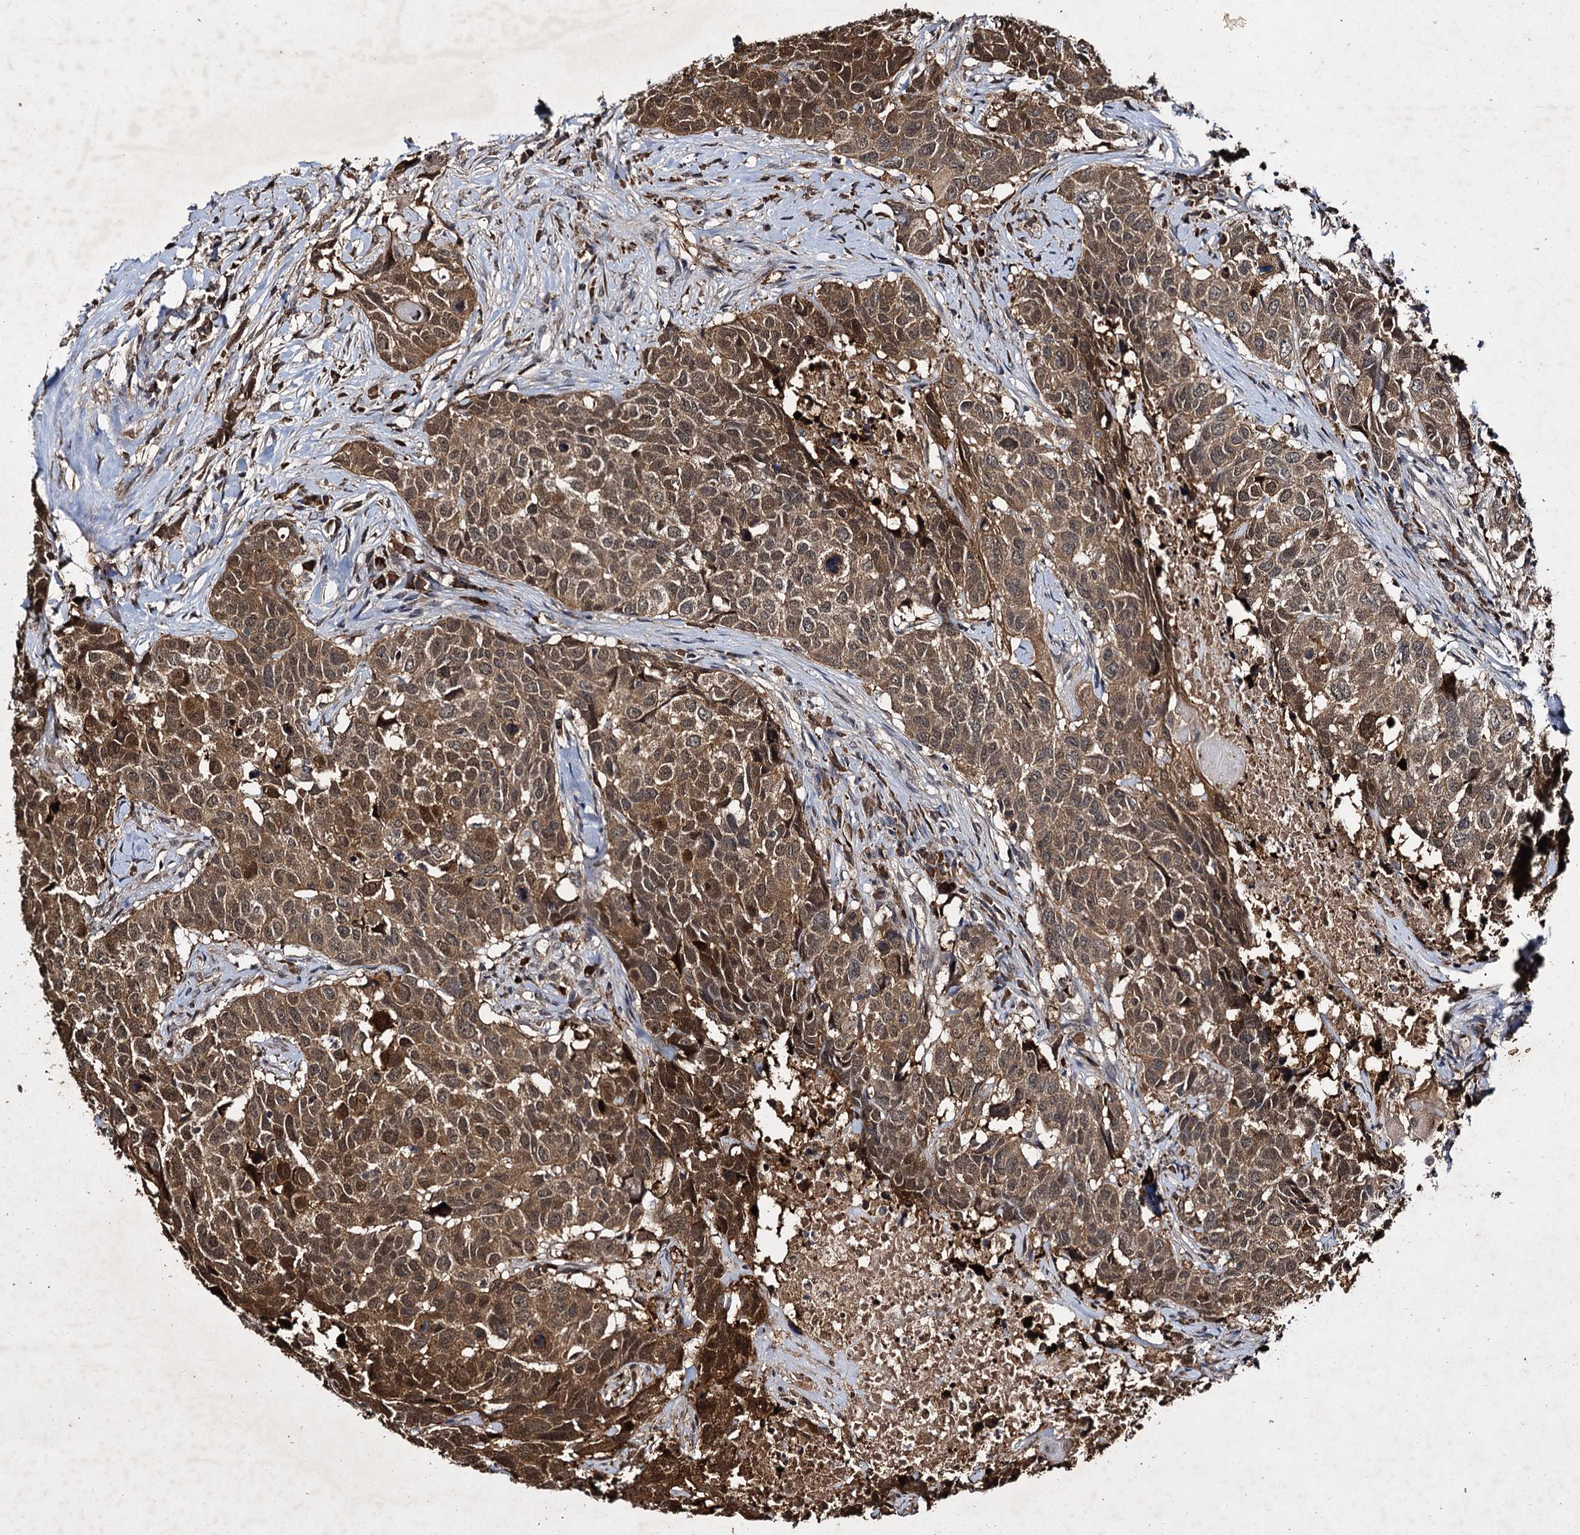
{"staining": {"intensity": "moderate", "quantity": ">75%", "location": "cytoplasmic/membranous,nuclear"}, "tissue": "head and neck cancer", "cell_type": "Tumor cells", "image_type": "cancer", "snomed": [{"axis": "morphology", "description": "Squamous cell carcinoma, NOS"}, {"axis": "topography", "description": "Head-Neck"}], "caption": "Tumor cells show medium levels of moderate cytoplasmic/membranous and nuclear positivity in approximately >75% of cells in head and neck cancer (squamous cell carcinoma).", "gene": "SLC46A3", "patient": {"sex": "male", "age": 66}}